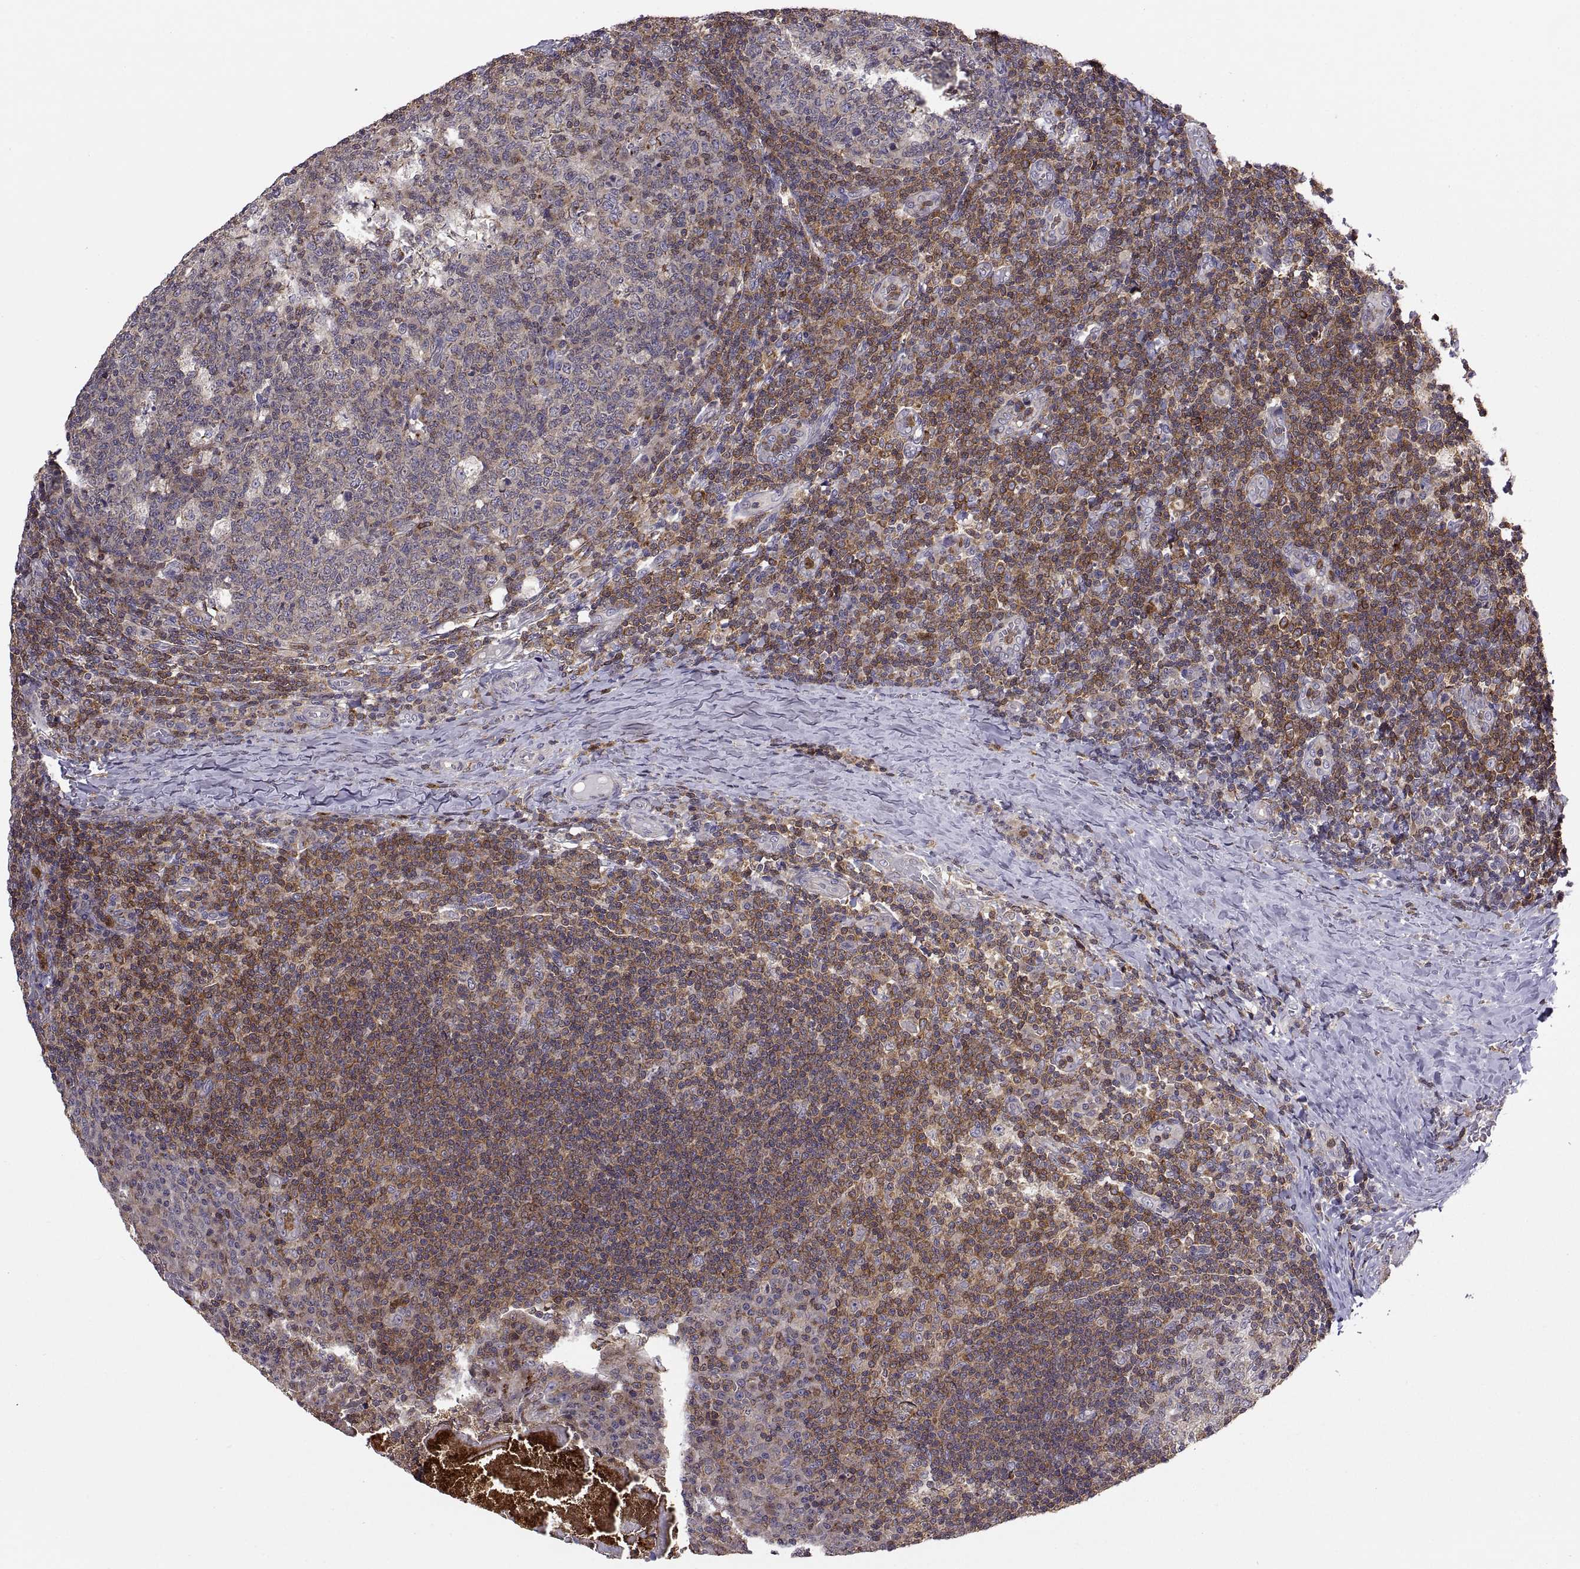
{"staining": {"intensity": "strong", "quantity": "<25%", "location": "cytoplasmic/membranous"}, "tissue": "tonsil", "cell_type": "Germinal center cells", "image_type": "normal", "snomed": [{"axis": "morphology", "description": "Normal tissue, NOS"}, {"axis": "topography", "description": "Tonsil"}], "caption": "Immunohistochemistry (DAB (3,3'-diaminobenzidine)) staining of normal human tonsil exhibits strong cytoplasmic/membranous protein positivity in approximately <25% of germinal center cells.", "gene": "ACAP1", "patient": {"sex": "male", "age": 17}}